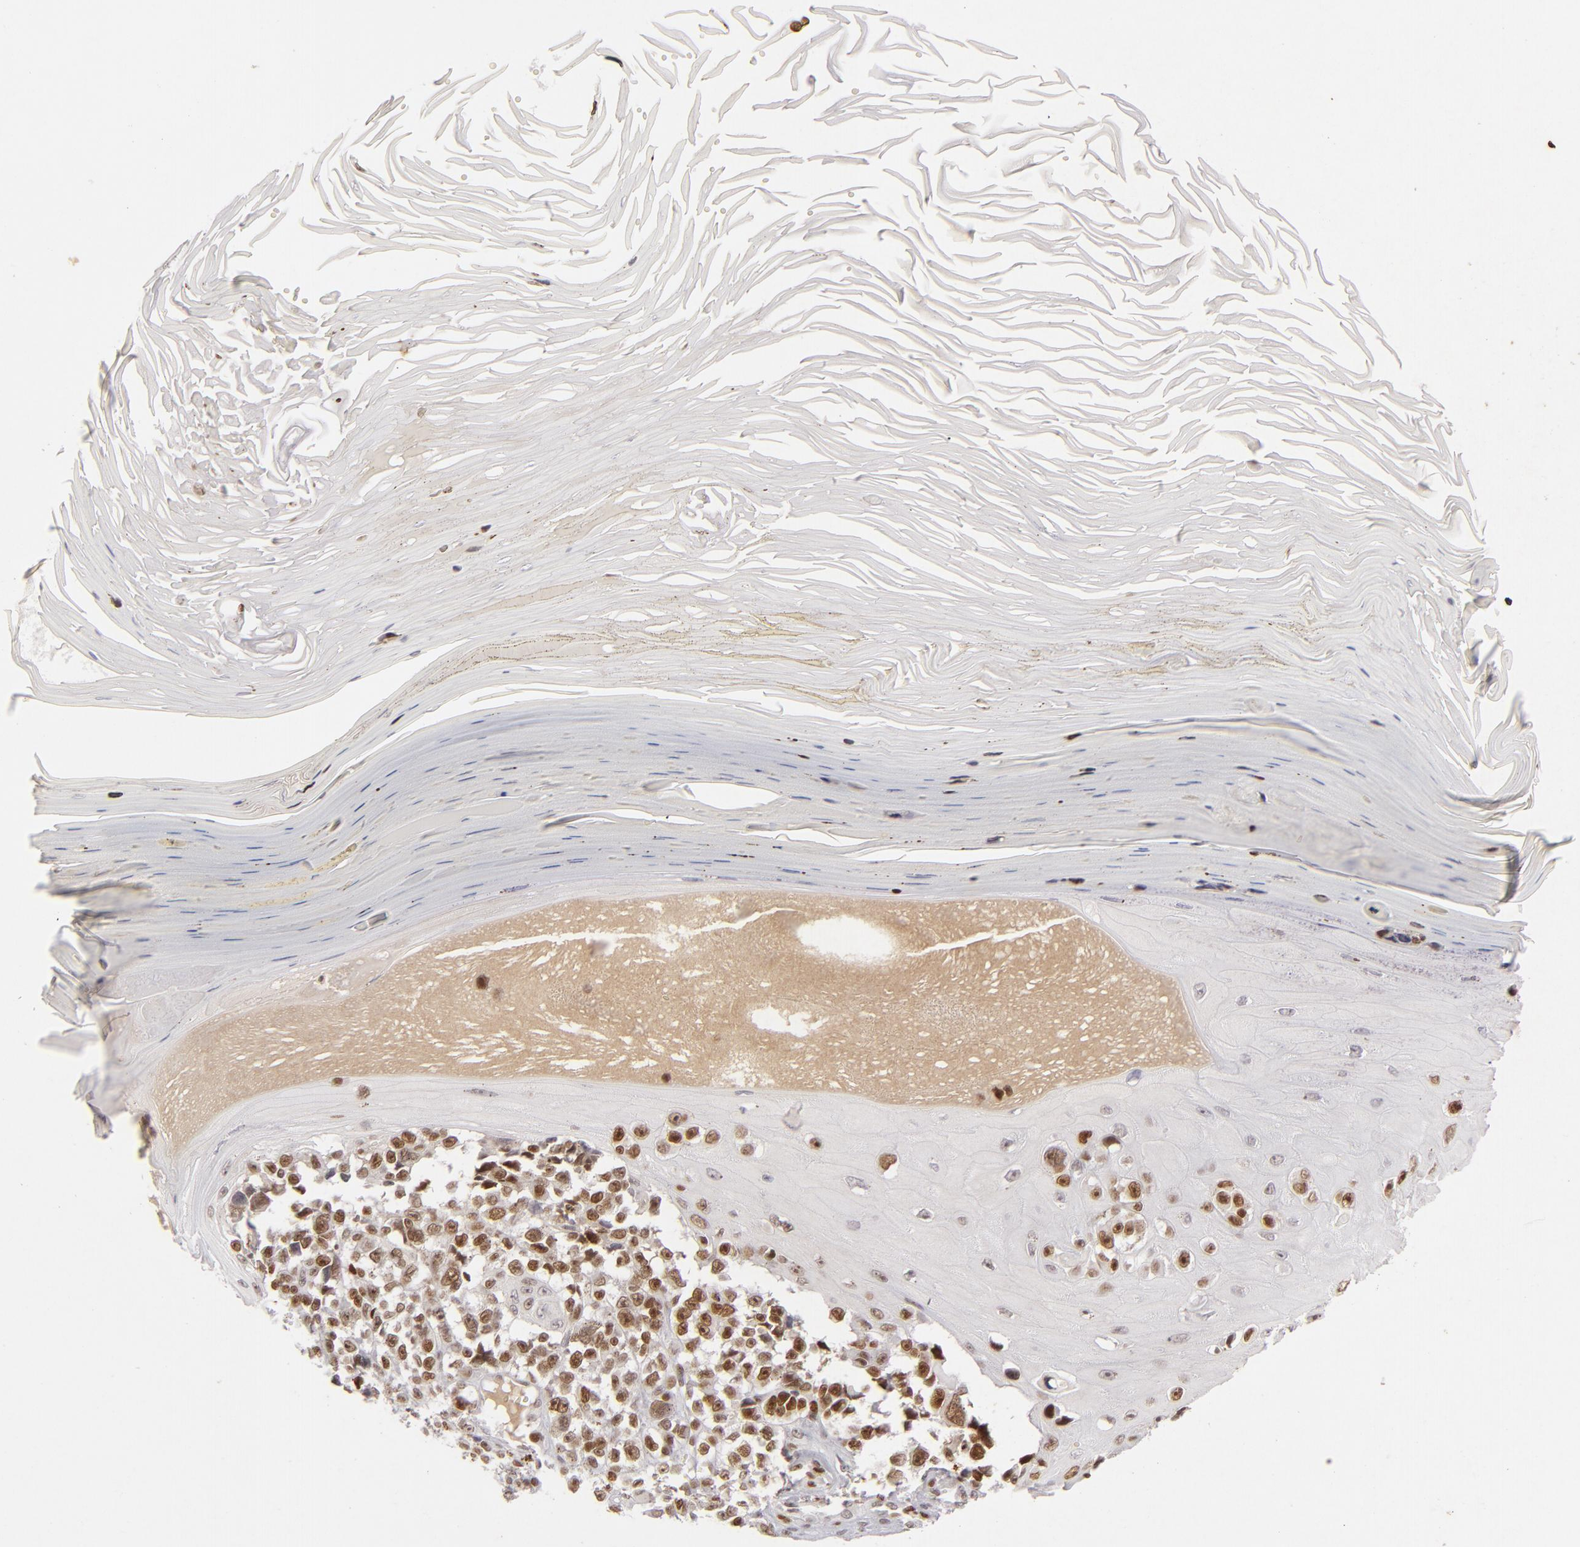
{"staining": {"intensity": "strong", "quantity": ">75%", "location": "nuclear"}, "tissue": "melanoma", "cell_type": "Tumor cells", "image_type": "cancer", "snomed": [{"axis": "morphology", "description": "Malignant melanoma, NOS"}, {"axis": "topography", "description": "Skin"}], "caption": "IHC staining of malignant melanoma, which shows high levels of strong nuclear positivity in about >75% of tumor cells indicating strong nuclear protein positivity. The staining was performed using DAB (3,3'-diaminobenzidine) (brown) for protein detection and nuclei were counterstained in hematoxylin (blue).", "gene": "FEN1", "patient": {"sex": "female", "age": 82}}